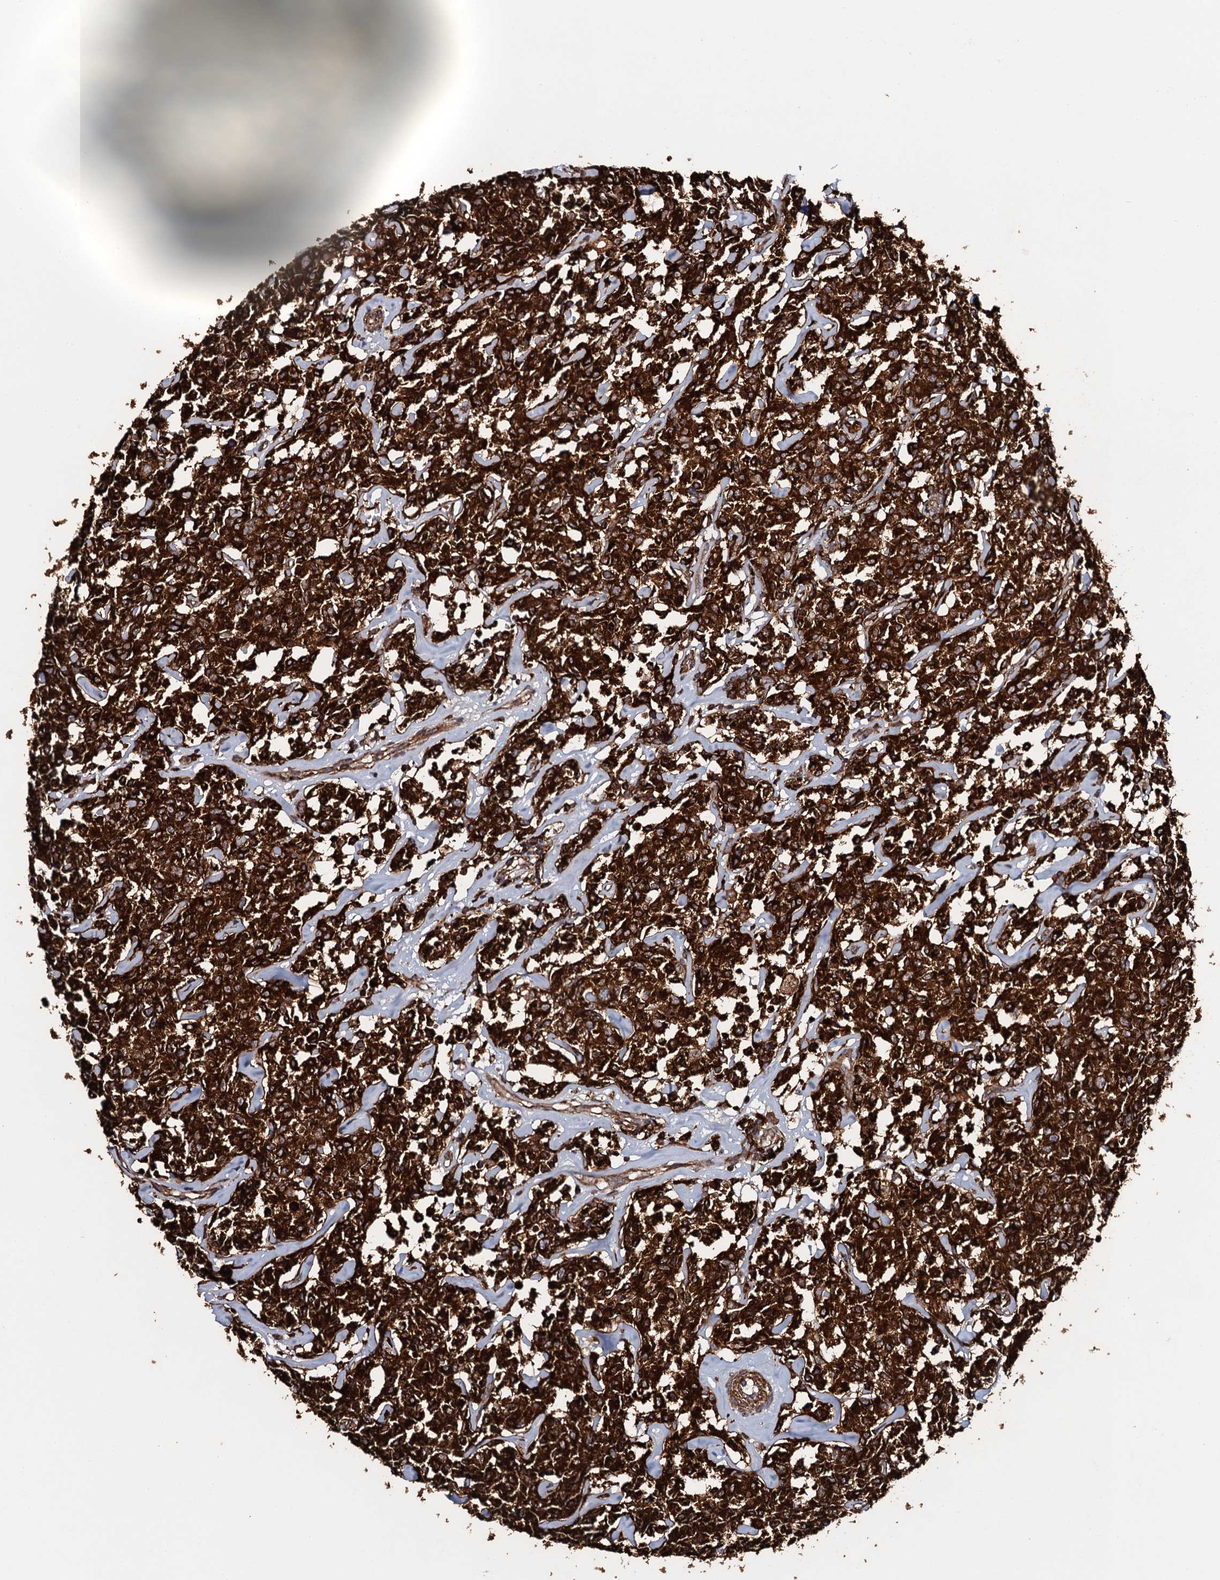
{"staining": {"intensity": "strong", "quantity": ">75%", "location": "cytoplasmic/membranous"}, "tissue": "lymphoma", "cell_type": "Tumor cells", "image_type": "cancer", "snomed": [{"axis": "morphology", "description": "Malignant lymphoma, non-Hodgkin's type, Low grade"}, {"axis": "topography", "description": "Small intestine"}], "caption": "Protein expression analysis of malignant lymphoma, non-Hodgkin's type (low-grade) shows strong cytoplasmic/membranous staining in about >75% of tumor cells. Nuclei are stained in blue.", "gene": "VWA8", "patient": {"sex": "female", "age": 59}}